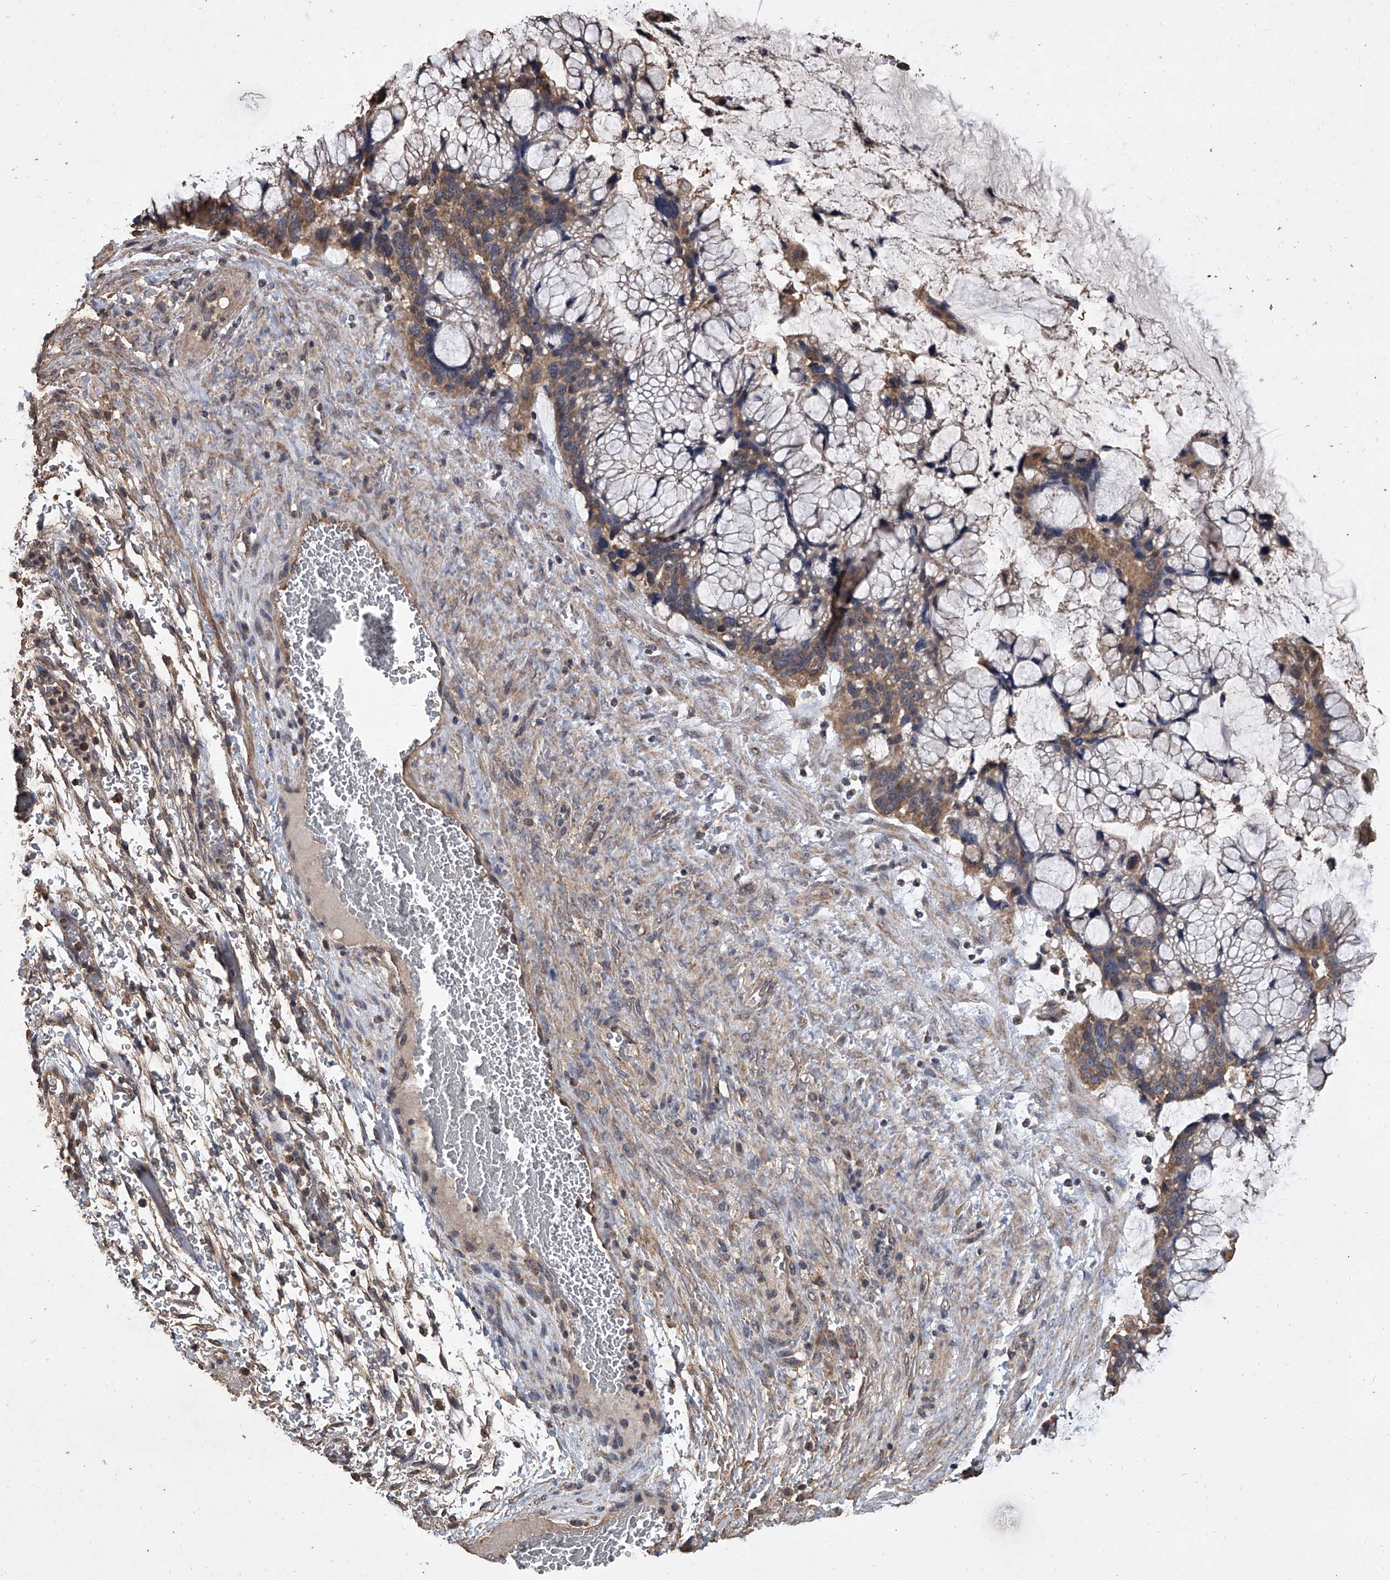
{"staining": {"intensity": "moderate", "quantity": ">75%", "location": "cytoplasmic/membranous"}, "tissue": "ovarian cancer", "cell_type": "Tumor cells", "image_type": "cancer", "snomed": [{"axis": "morphology", "description": "Cystadenocarcinoma, mucinous, NOS"}, {"axis": "topography", "description": "Ovary"}], "caption": "Mucinous cystadenocarcinoma (ovarian) was stained to show a protein in brown. There is medium levels of moderate cytoplasmic/membranous staining in approximately >75% of tumor cells.", "gene": "MRPL28", "patient": {"sex": "female", "age": 37}}